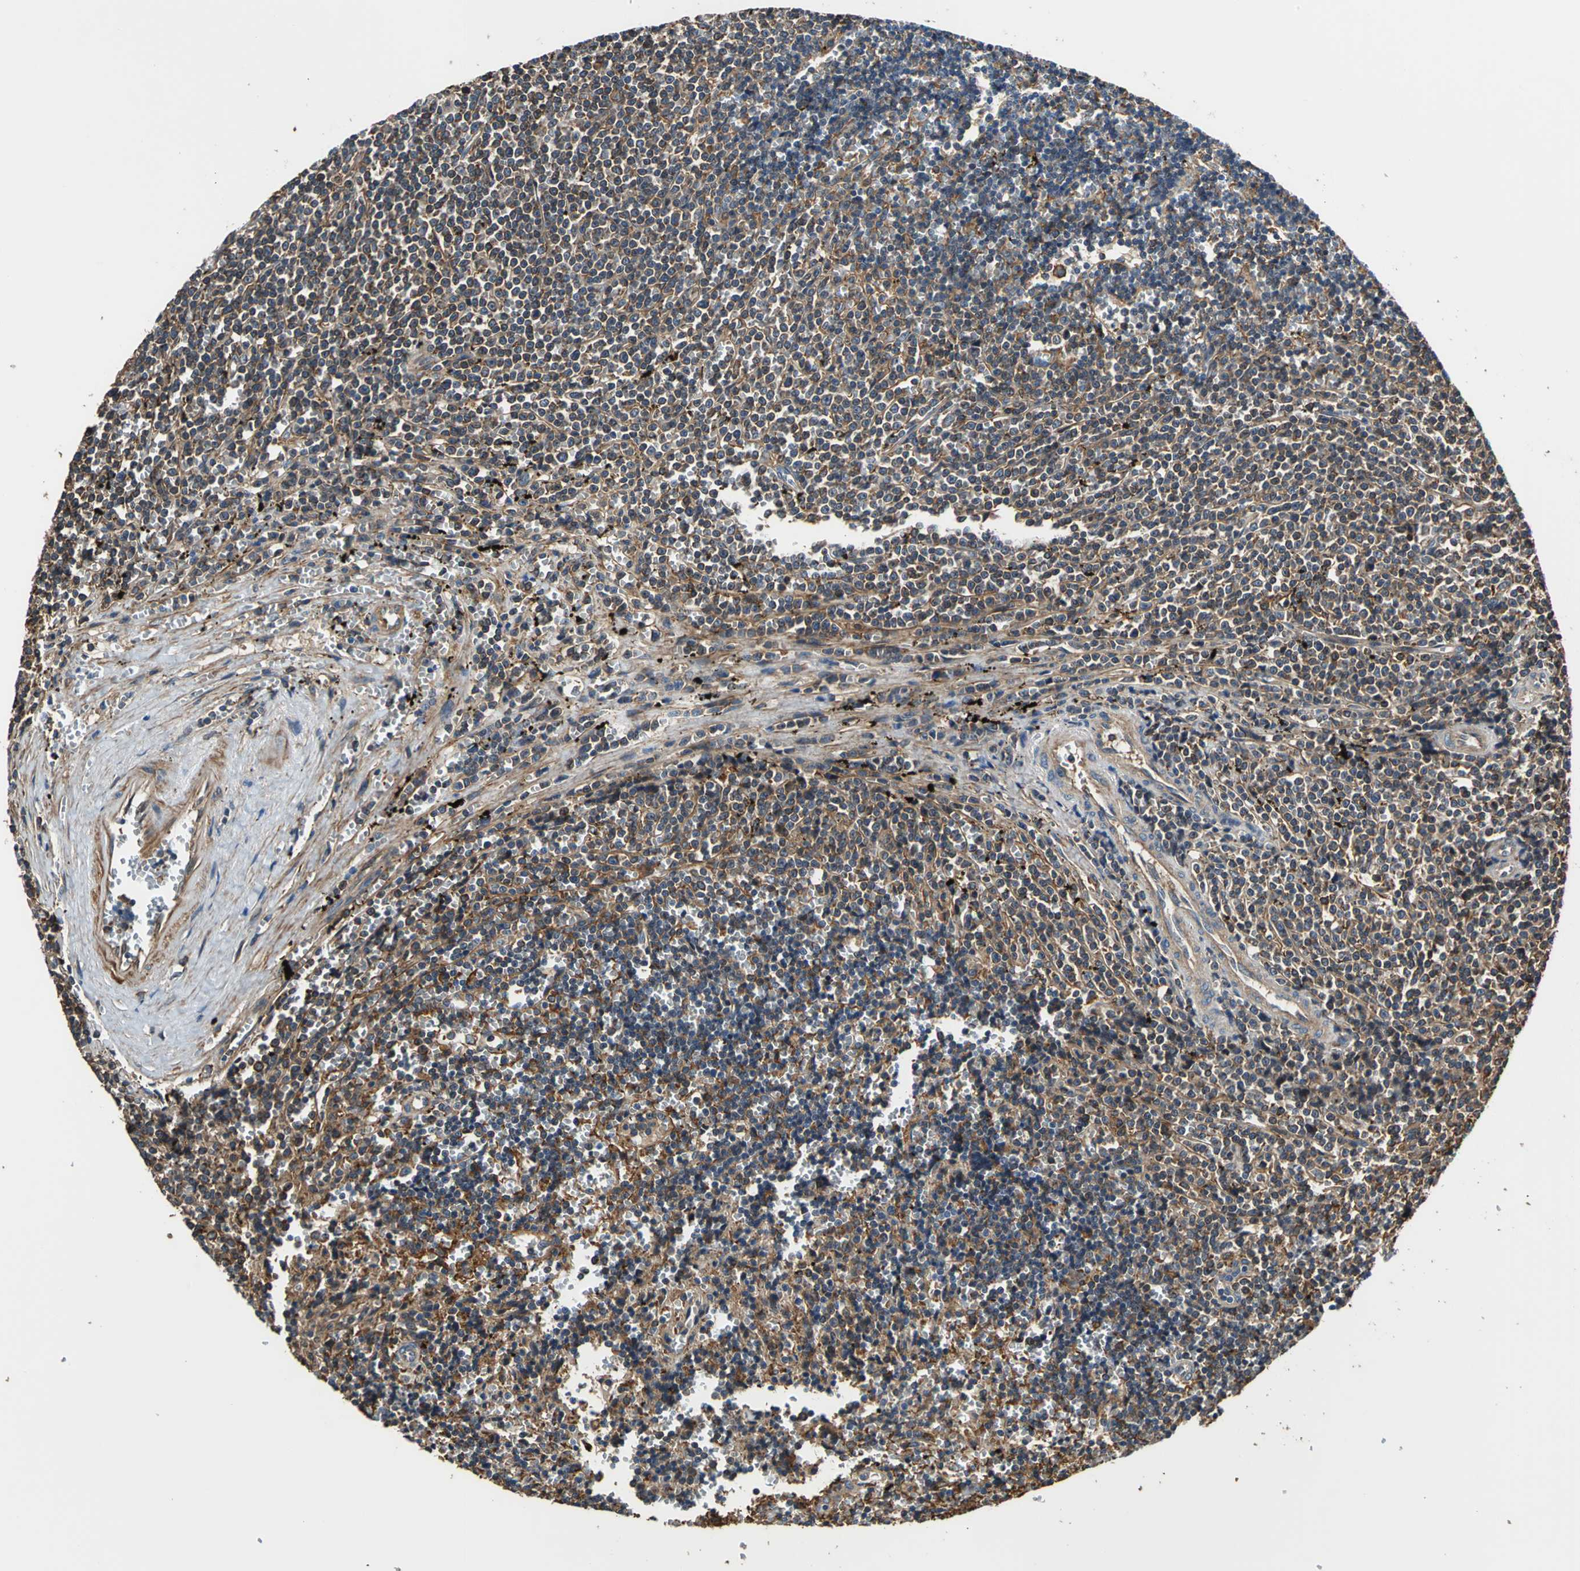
{"staining": {"intensity": "moderate", "quantity": ">75%", "location": "cytoplasmic/membranous"}, "tissue": "lymphoma", "cell_type": "Tumor cells", "image_type": "cancer", "snomed": [{"axis": "morphology", "description": "Malignant lymphoma, non-Hodgkin's type, Low grade"}, {"axis": "topography", "description": "Spleen"}], "caption": "Brown immunohistochemical staining in human lymphoma exhibits moderate cytoplasmic/membranous positivity in about >75% of tumor cells. (DAB (3,3'-diaminobenzidine) IHC, brown staining for protein, blue staining for nuclei).", "gene": "PARVA", "patient": {"sex": "male", "age": 60}}